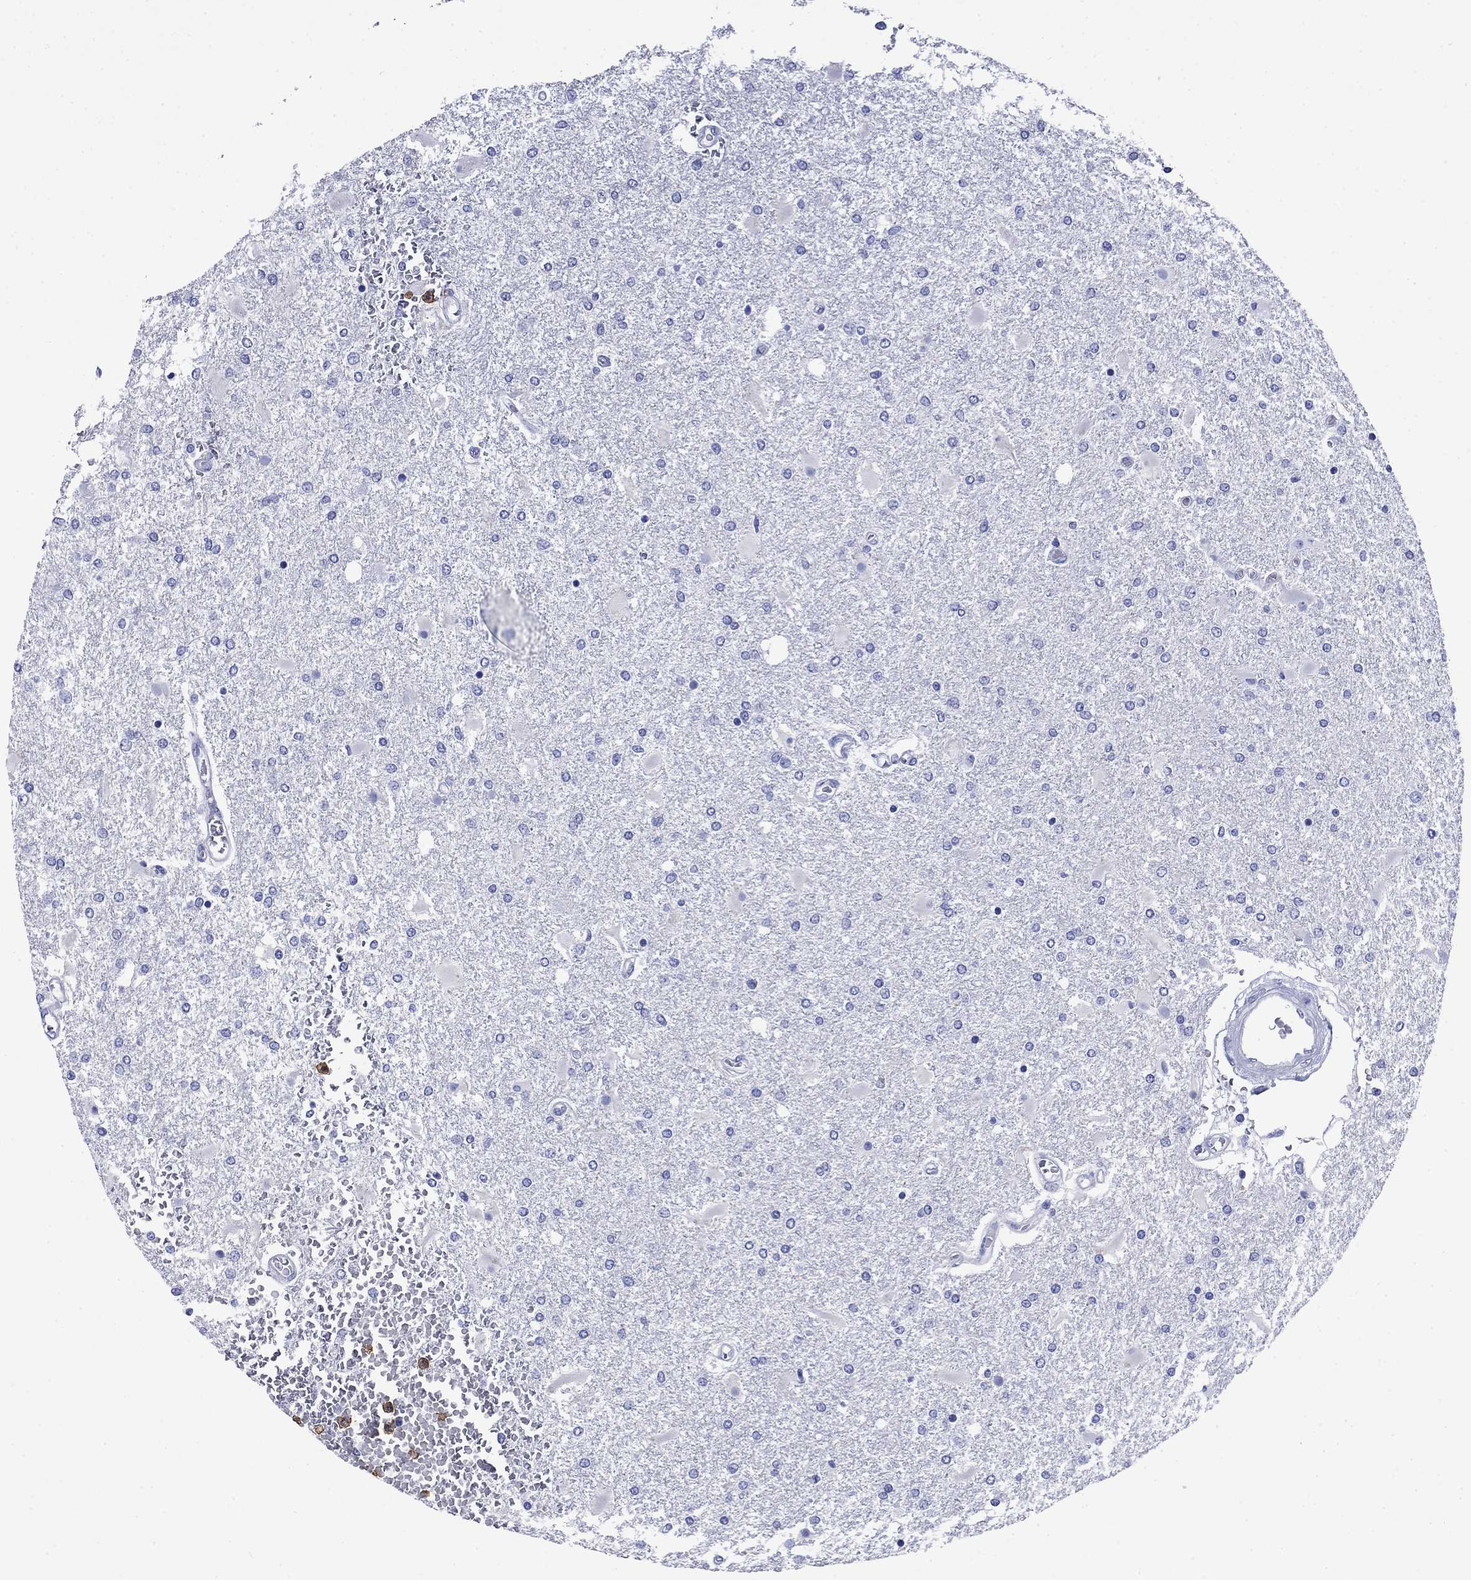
{"staining": {"intensity": "negative", "quantity": "none", "location": "none"}, "tissue": "glioma", "cell_type": "Tumor cells", "image_type": "cancer", "snomed": [{"axis": "morphology", "description": "Glioma, malignant, High grade"}, {"axis": "topography", "description": "Cerebral cortex"}], "caption": "IHC of glioma reveals no staining in tumor cells.", "gene": "TFR2", "patient": {"sex": "male", "age": 79}}